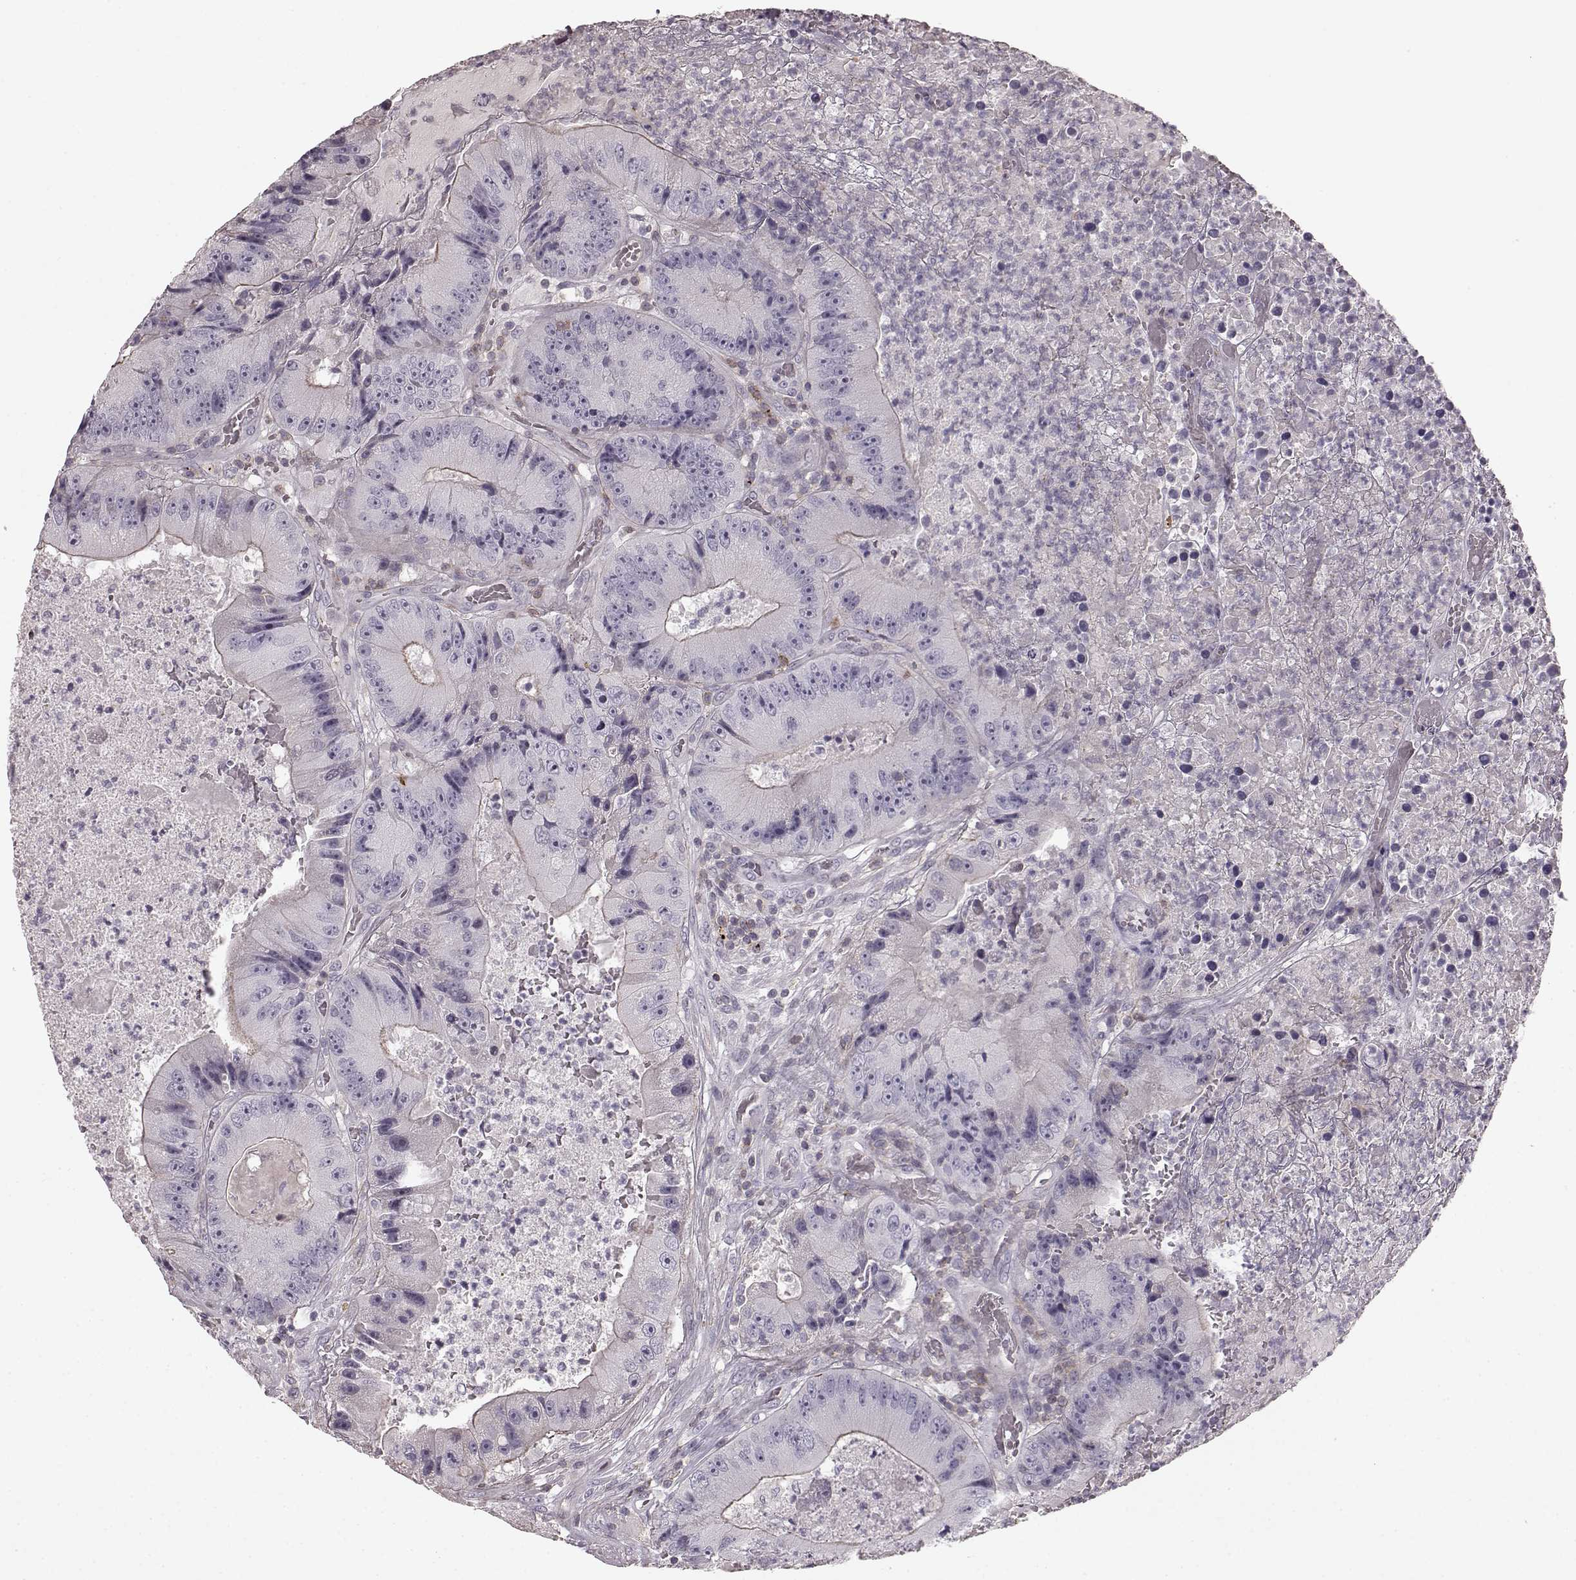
{"staining": {"intensity": "negative", "quantity": "none", "location": "none"}, "tissue": "colorectal cancer", "cell_type": "Tumor cells", "image_type": "cancer", "snomed": [{"axis": "morphology", "description": "Adenocarcinoma, NOS"}, {"axis": "topography", "description": "Colon"}], "caption": "Tumor cells are negative for protein expression in human colorectal cancer (adenocarcinoma). (DAB (3,3'-diaminobenzidine) immunohistochemistry with hematoxylin counter stain).", "gene": "PDCD1", "patient": {"sex": "female", "age": 86}}